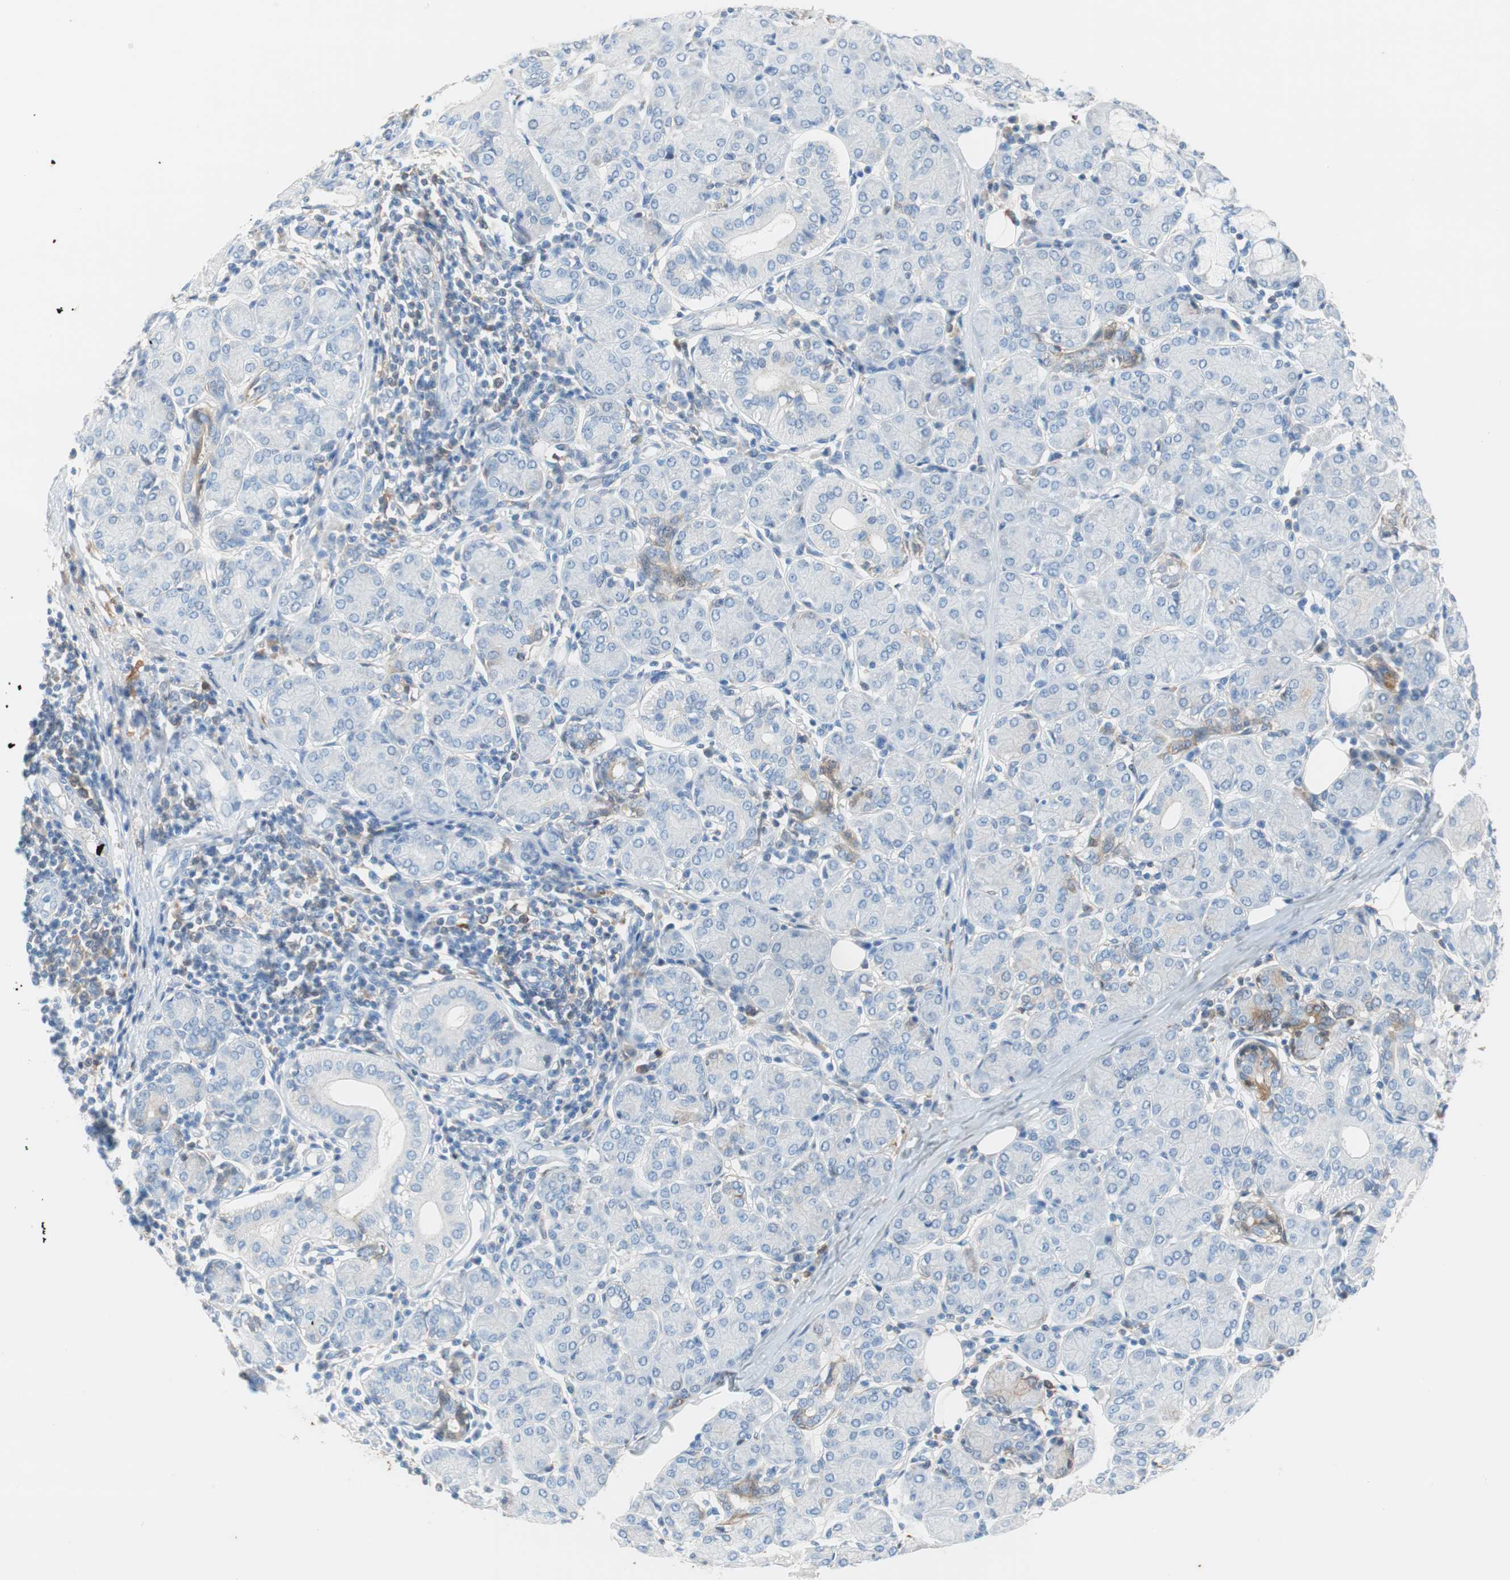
{"staining": {"intensity": "negative", "quantity": "none", "location": "none"}, "tissue": "salivary gland", "cell_type": "Glandular cells", "image_type": "normal", "snomed": [{"axis": "morphology", "description": "Normal tissue, NOS"}, {"axis": "morphology", "description": "Inflammation, NOS"}, {"axis": "topography", "description": "Lymph node"}, {"axis": "topography", "description": "Salivary gland"}], "caption": "Unremarkable salivary gland was stained to show a protein in brown. There is no significant positivity in glandular cells. (IHC, brightfield microscopy, high magnification).", "gene": "RBP4", "patient": {"sex": "male", "age": 3}}